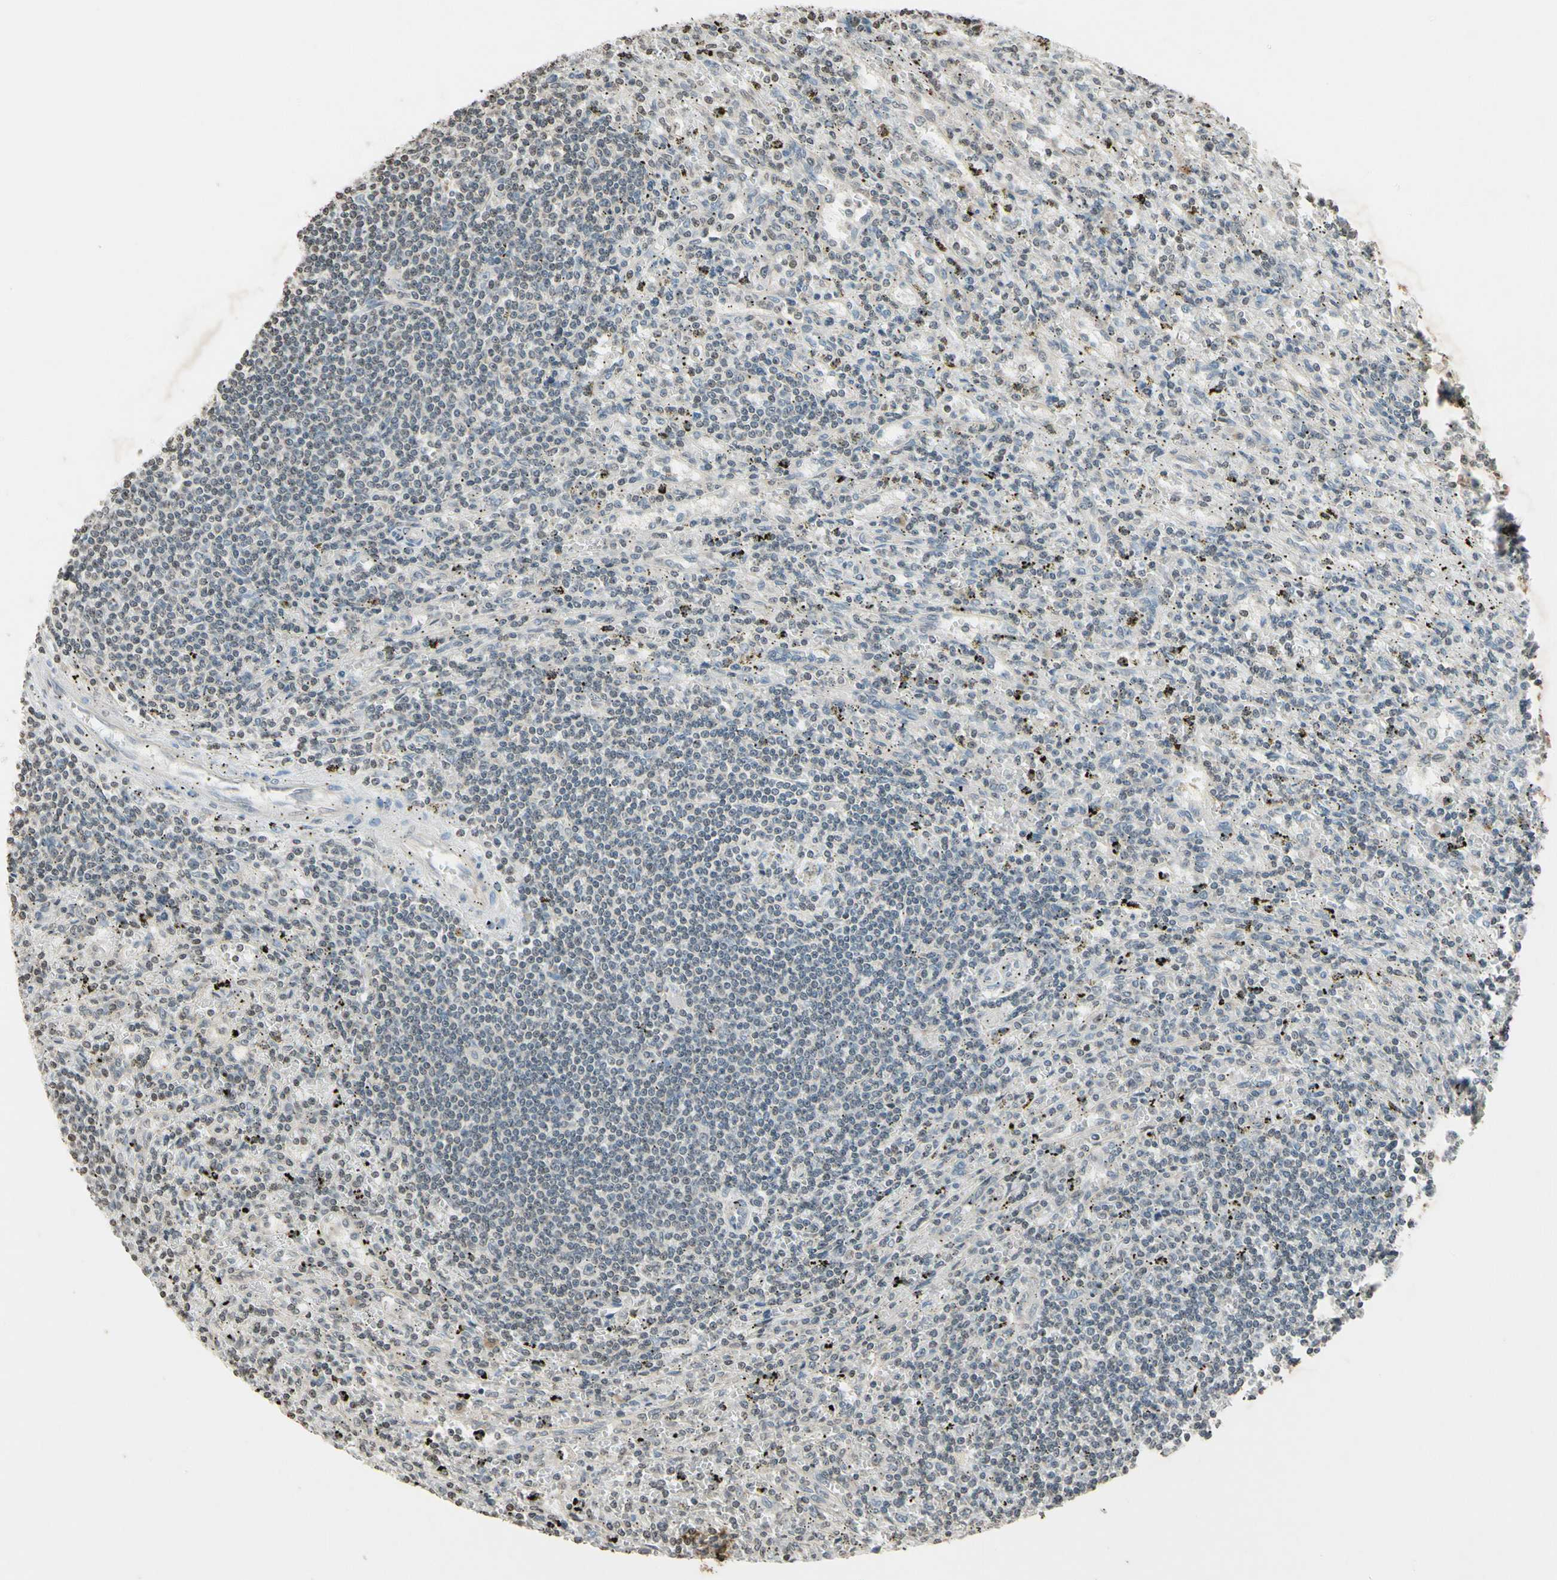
{"staining": {"intensity": "negative", "quantity": "none", "location": "none"}, "tissue": "lymphoma", "cell_type": "Tumor cells", "image_type": "cancer", "snomed": [{"axis": "morphology", "description": "Malignant lymphoma, non-Hodgkin's type, Low grade"}, {"axis": "topography", "description": "Spleen"}], "caption": "This is an IHC micrograph of malignant lymphoma, non-Hodgkin's type (low-grade). There is no expression in tumor cells.", "gene": "CLDN11", "patient": {"sex": "male", "age": 76}}